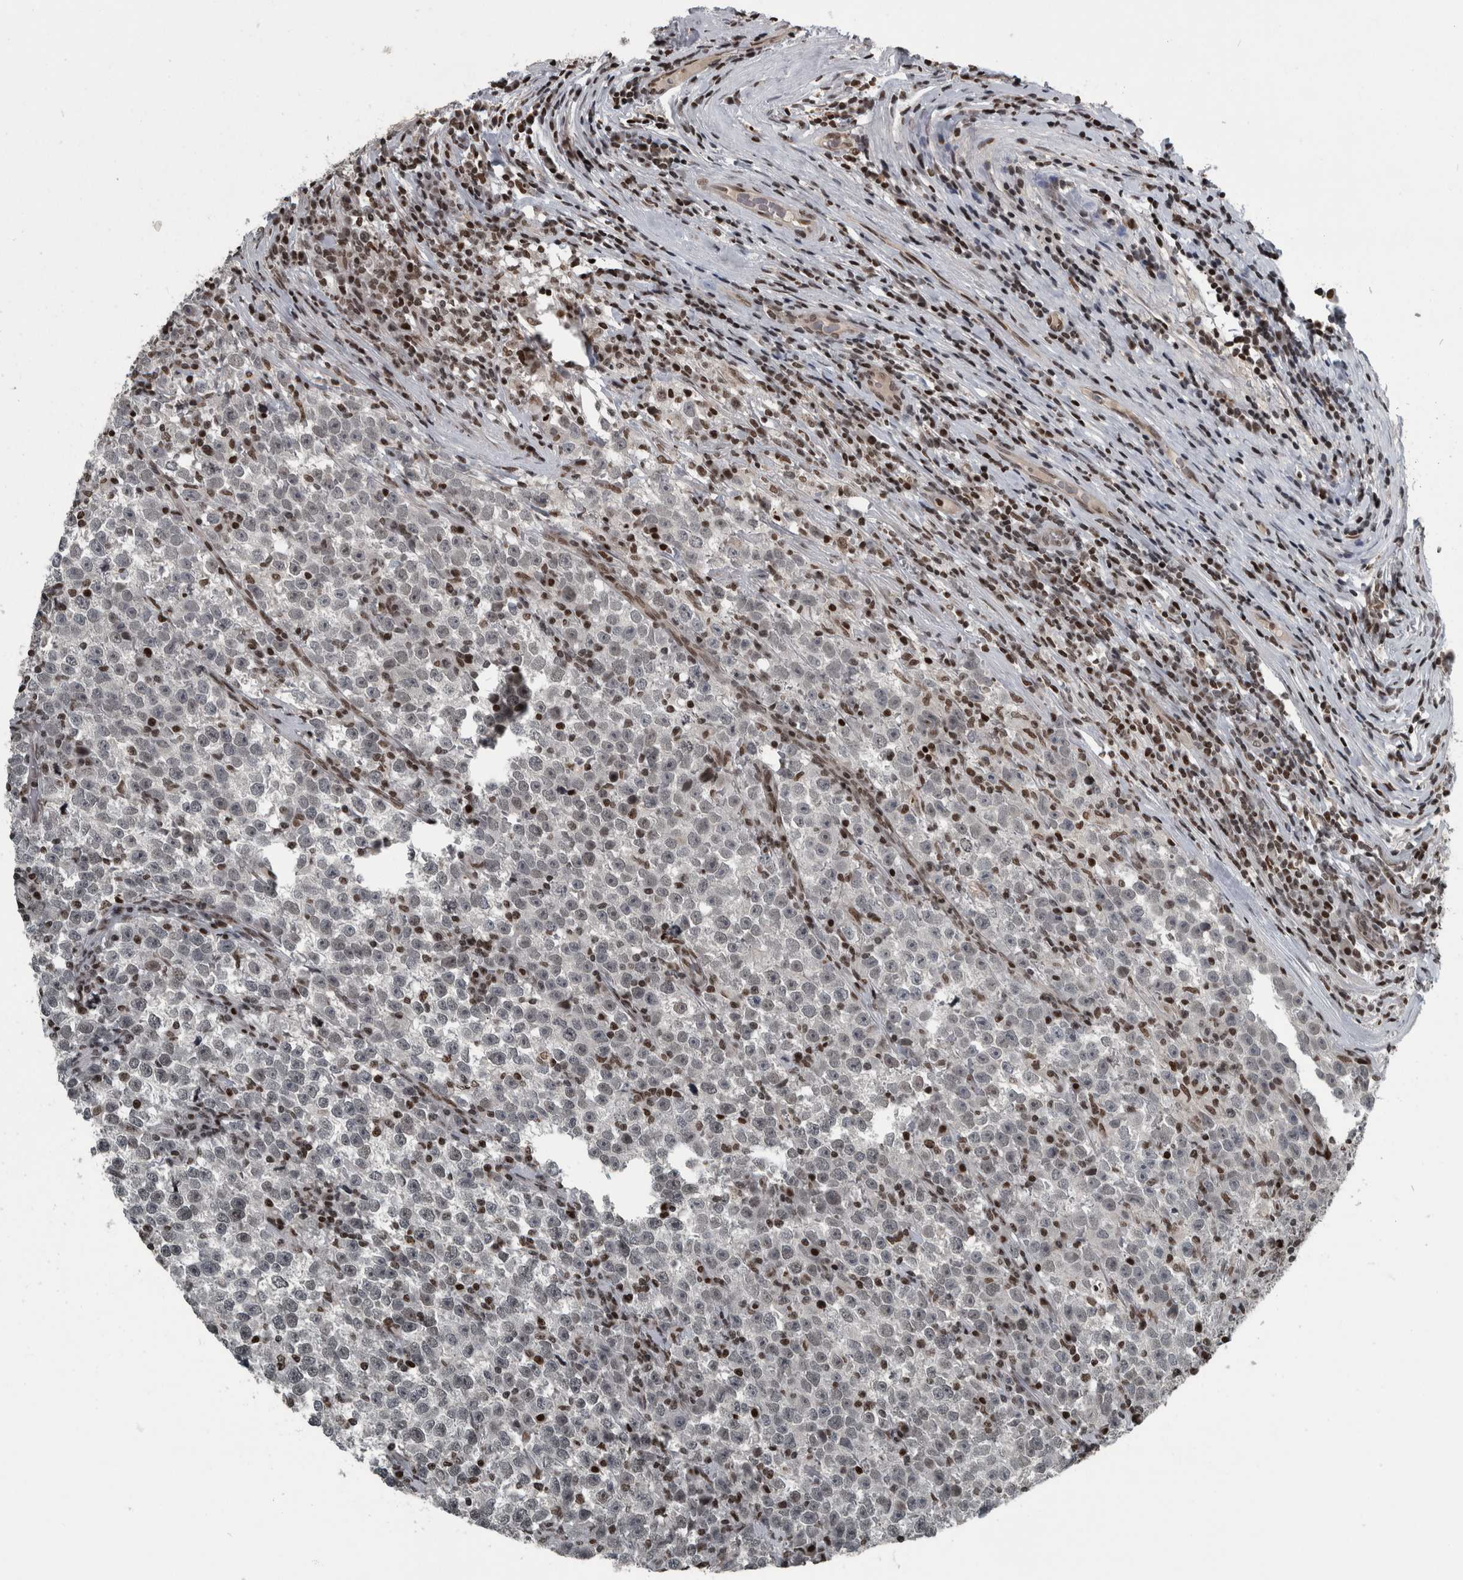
{"staining": {"intensity": "negative", "quantity": "none", "location": "none"}, "tissue": "testis cancer", "cell_type": "Tumor cells", "image_type": "cancer", "snomed": [{"axis": "morphology", "description": "Normal tissue, NOS"}, {"axis": "morphology", "description": "Seminoma, NOS"}, {"axis": "topography", "description": "Testis"}], "caption": "There is no significant staining in tumor cells of testis cancer (seminoma).", "gene": "UNC50", "patient": {"sex": "male", "age": 43}}